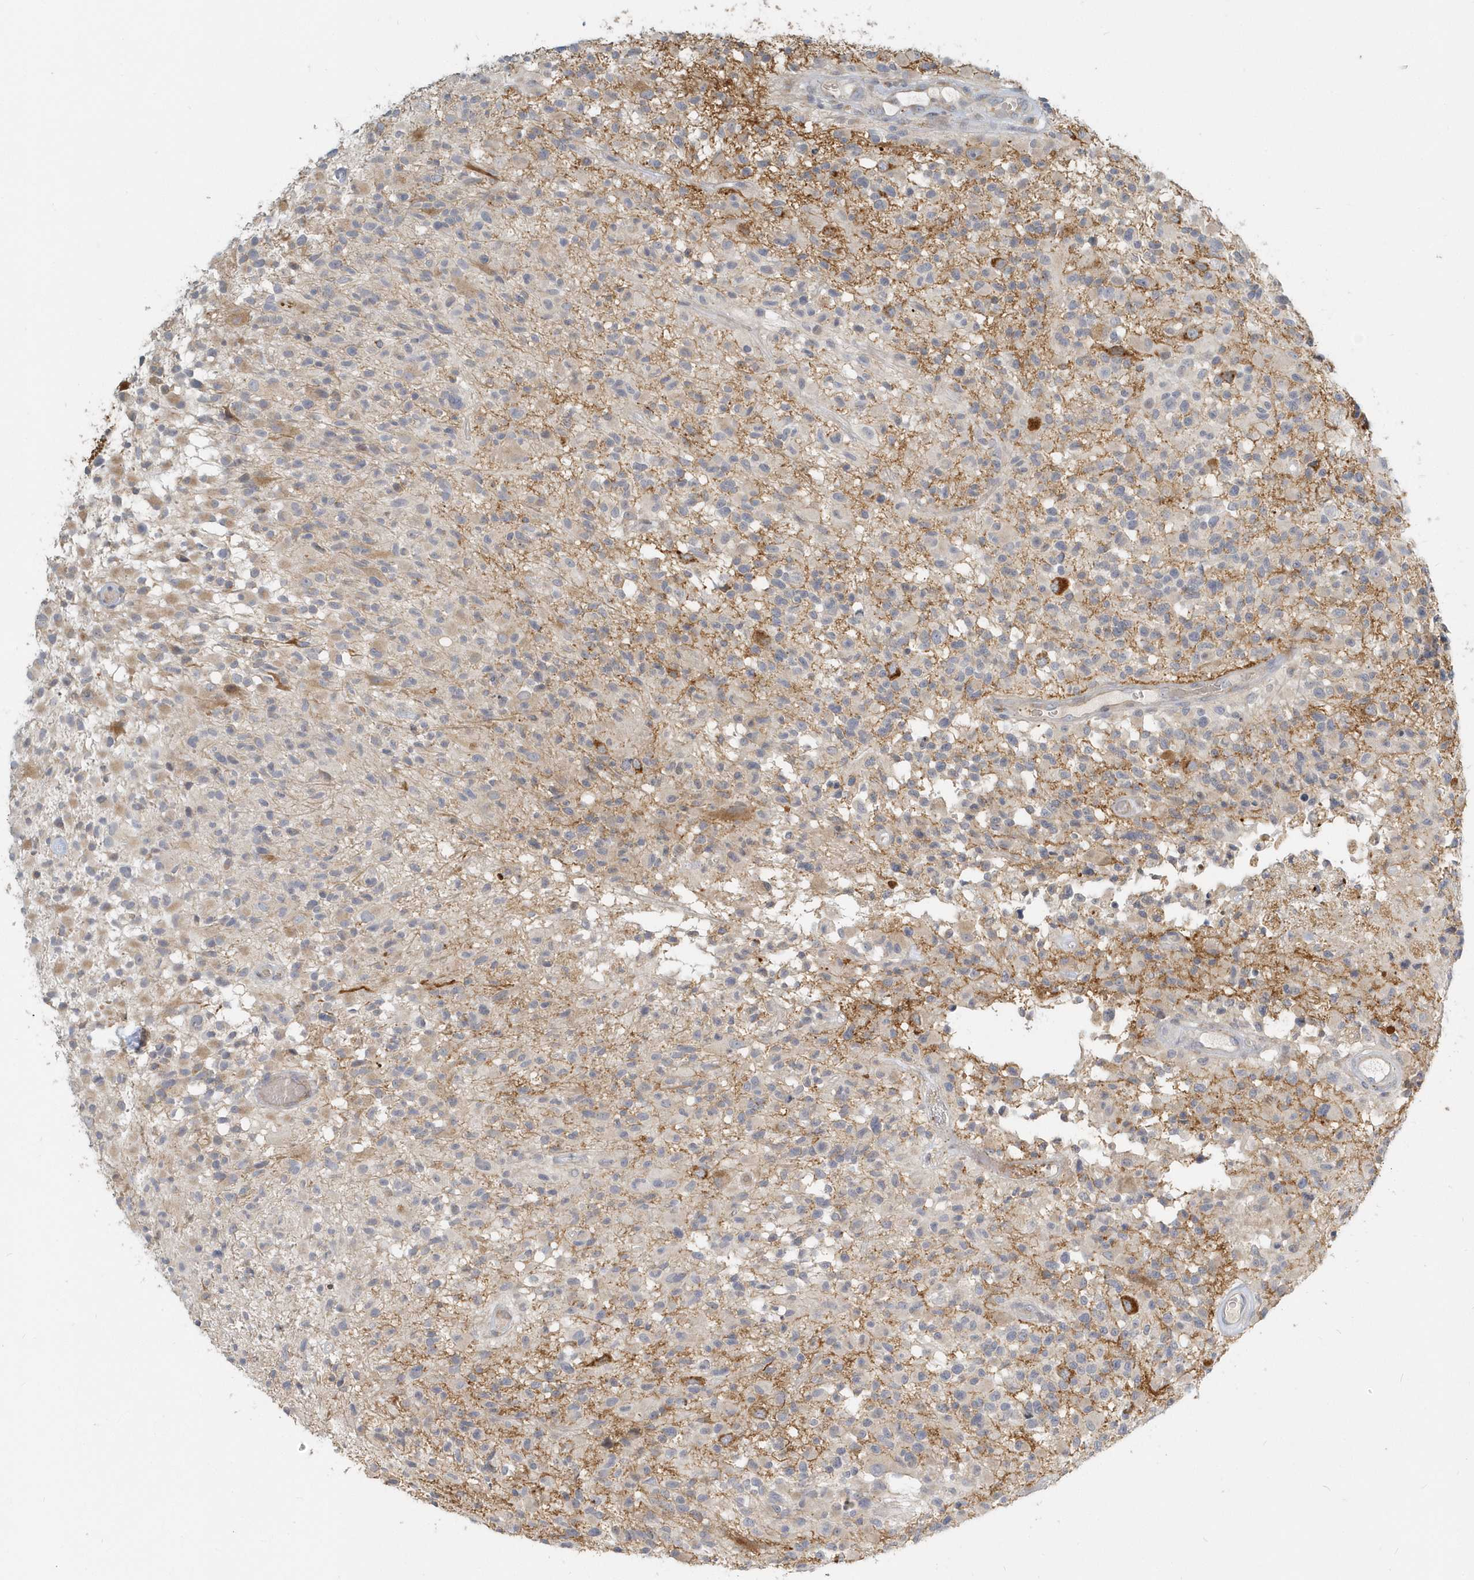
{"staining": {"intensity": "negative", "quantity": "none", "location": "none"}, "tissue": "glioma", "cell_type": "Tumor cells", "image_type": "cancer", "snomed": [{"axis": "morphology", "description": "Glioma, malignant, High grade"}, {"axis": "morphology", "description": "Glioblastoma, NOS"}, {"axis": "topography", "description": "Brain"}], "caption": "This is an immunohistochemistry photomicrograph of glioblastoma. There is no expression in tumor cells.", "gene": "NAPB", "patient": {"sex": "male", "age": 60}}